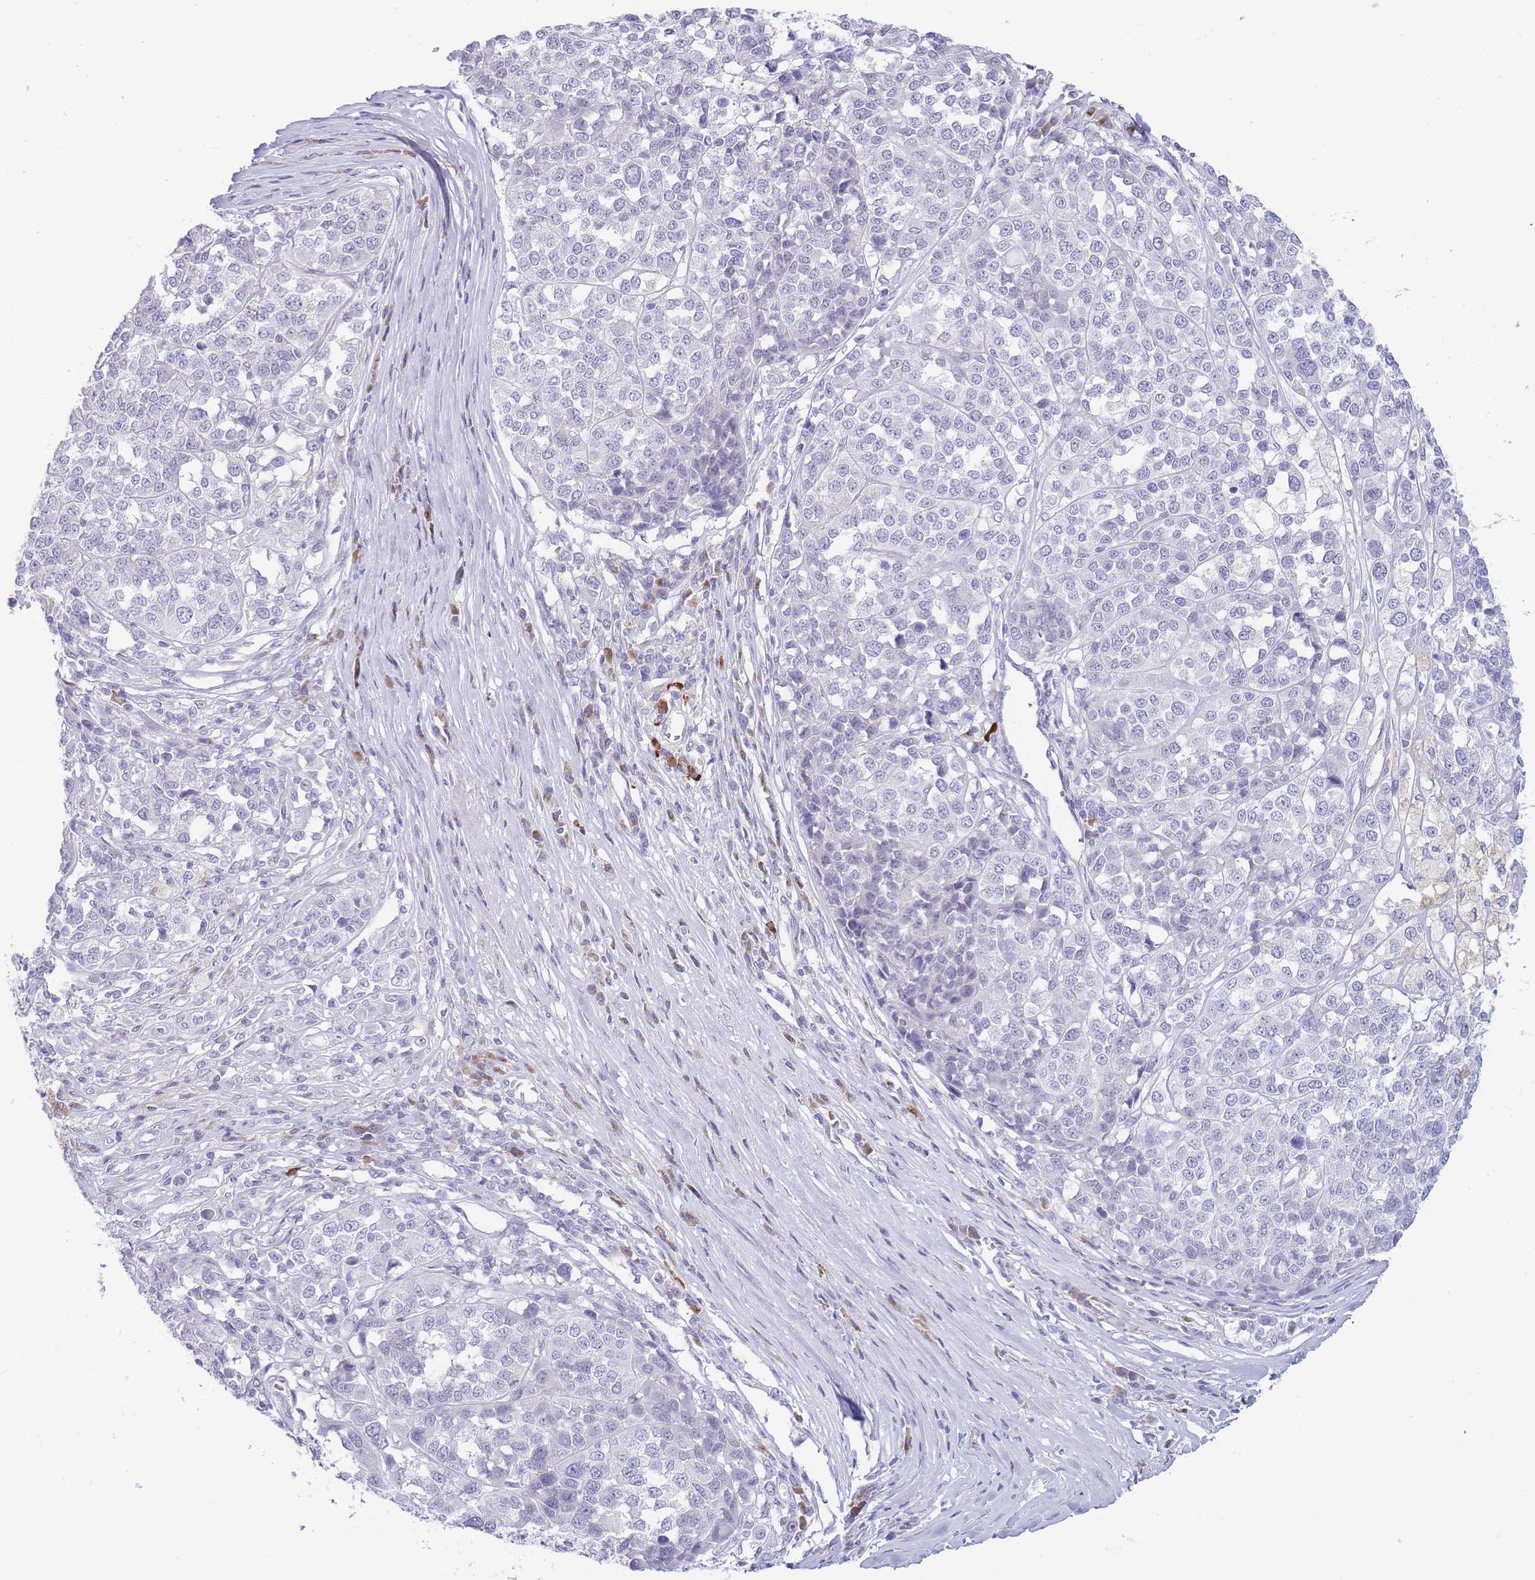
{"staining": {"intensity": "negative", "quantity": "none", "location": "none"}, "tissue": "melanoma", "cell_type": "Tumor cells", "image_type": "cancer", "snomed": [{"axis": "morphology", "description": "Malignant melanoma, Metastatic site"}, {"axis": "topography", "description": "Lymph node"}], "caption": "This is an immunohistochemistry (IHC) histopathology image of human malignant melanoma (metastatic site). There is no expression in tumor cells.", "gene": "ASAP3", "patient": {"sex": "male", "age": 44}}